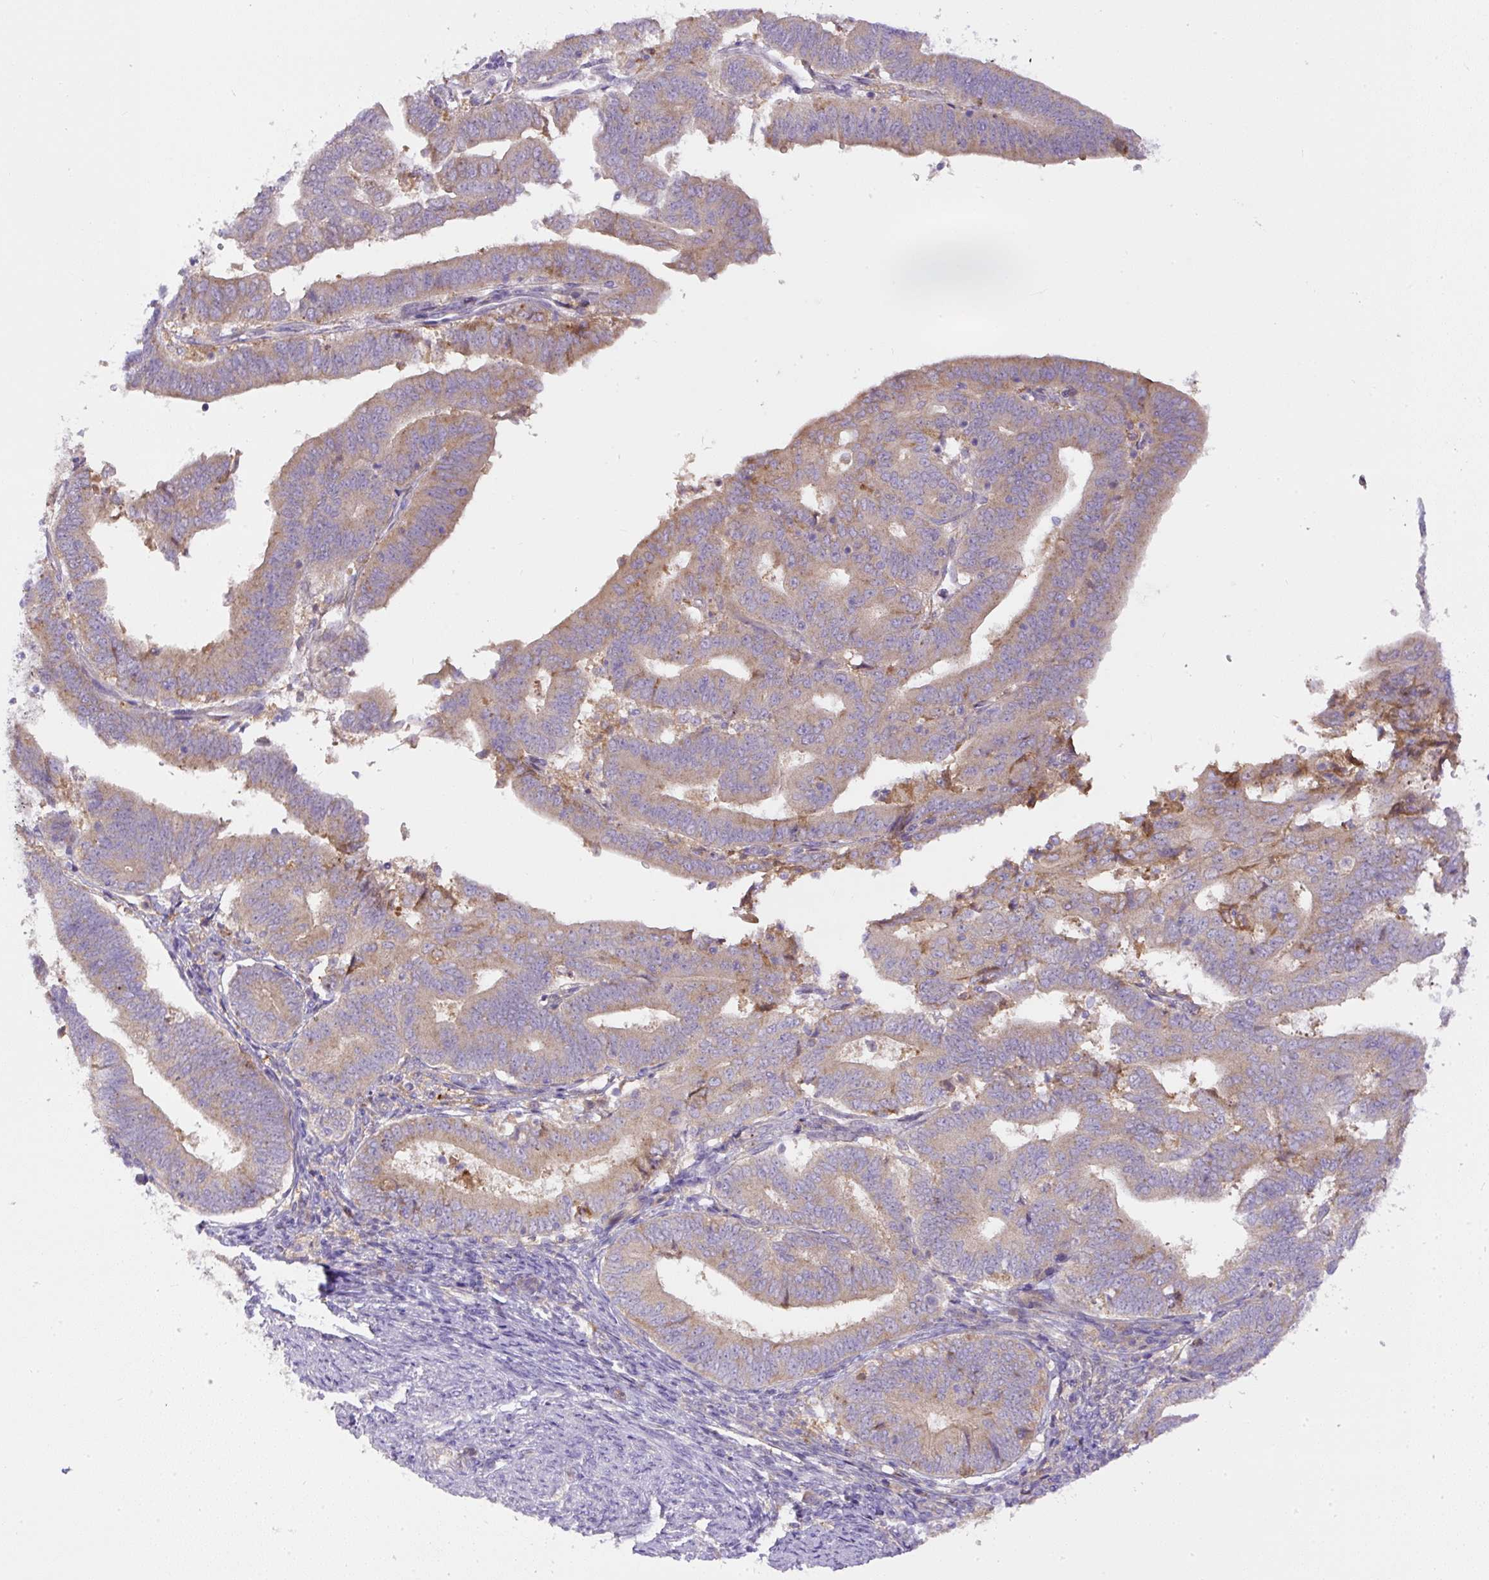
{"staining": {"intensity": "weak", "quantity": ">75%", "location": "cytoplasmic/membranous"}, "tissue": "endometrial cancer", "cell_type": "Tumor cells", "image_type": "cancer", "snomed": [{"axis": "morphology", "description": "Adenocarcinoma, NOS"}, {"axis": "topography", "description": "Endometrium"}], "caption": "DAB immunohistochemical staining of human endometrial adenocarcinoma exhibits weak cytoplasmic/membranous protein expression in about >75% of tumor cells.", "gene": "DAPK1", "patient": {"sex": "female", "age": 70}}